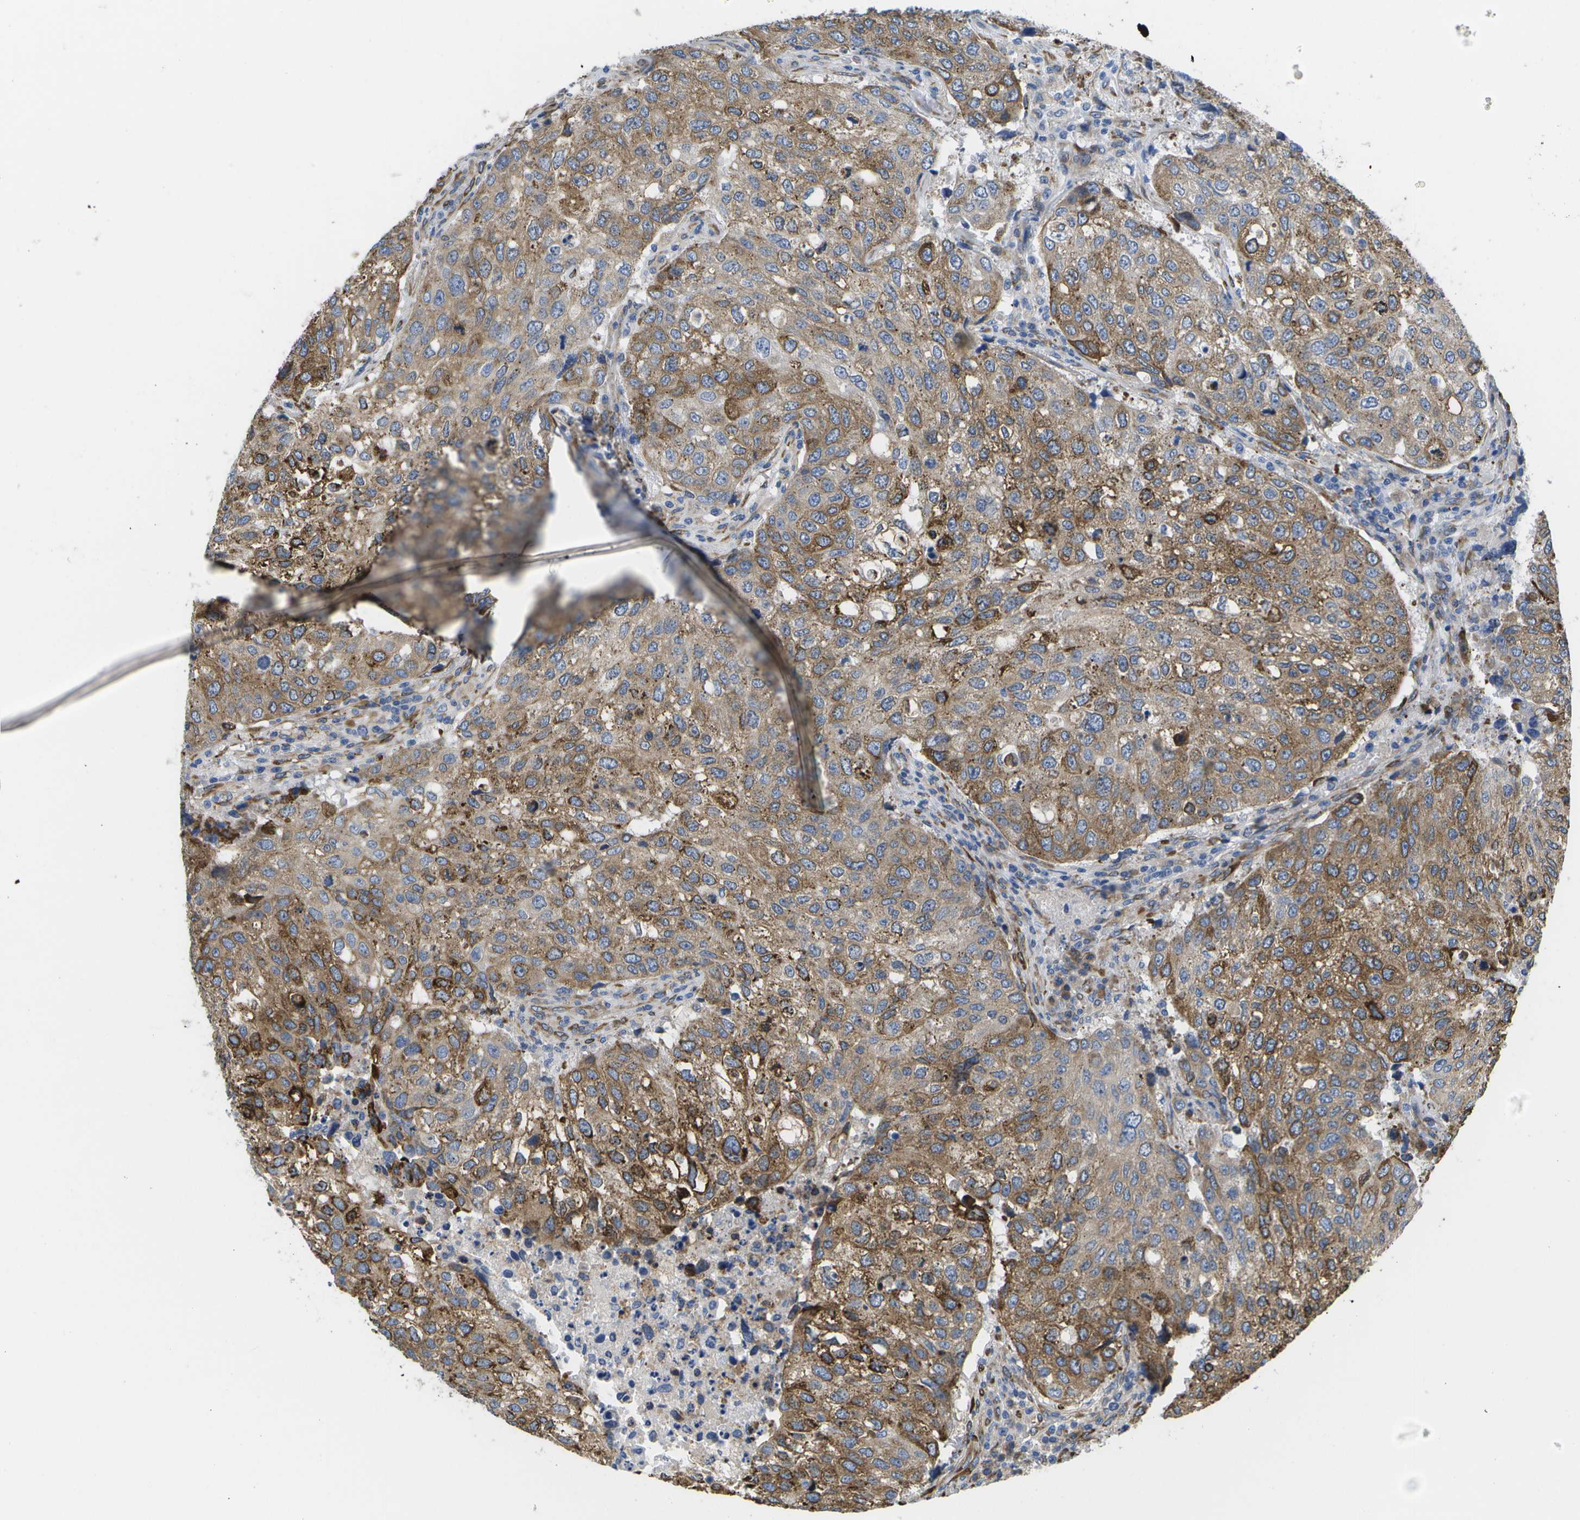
{"staining": {"intensity": "moderate", "quantity": ">75%", "location": "cytoplasmic/membranous"}, "tissue": "urothelial cancer", "cell_type": "Tumor cells", "image_type": "cancer", "snomed": [{"axis": "morphology", "description": "Urothelial carcinoma, High grade"}, {"axis": "topography", "description": "Lymph node"}, {"axis": "topography", "description": "Urinary bladder"}], "caption": "High-magnification brightfield microscopy of urothelial cancer stained with DAB (3,3'-diaminobenzidine) (brown) and counterstained with hematoxylin (blue). tumor cells exhibit moderate cytoplasmic/membranous expression is identified in about>75% of cells.", "gene": "ZDHHC17", "patient": {"sex": "male", "age": 51}}